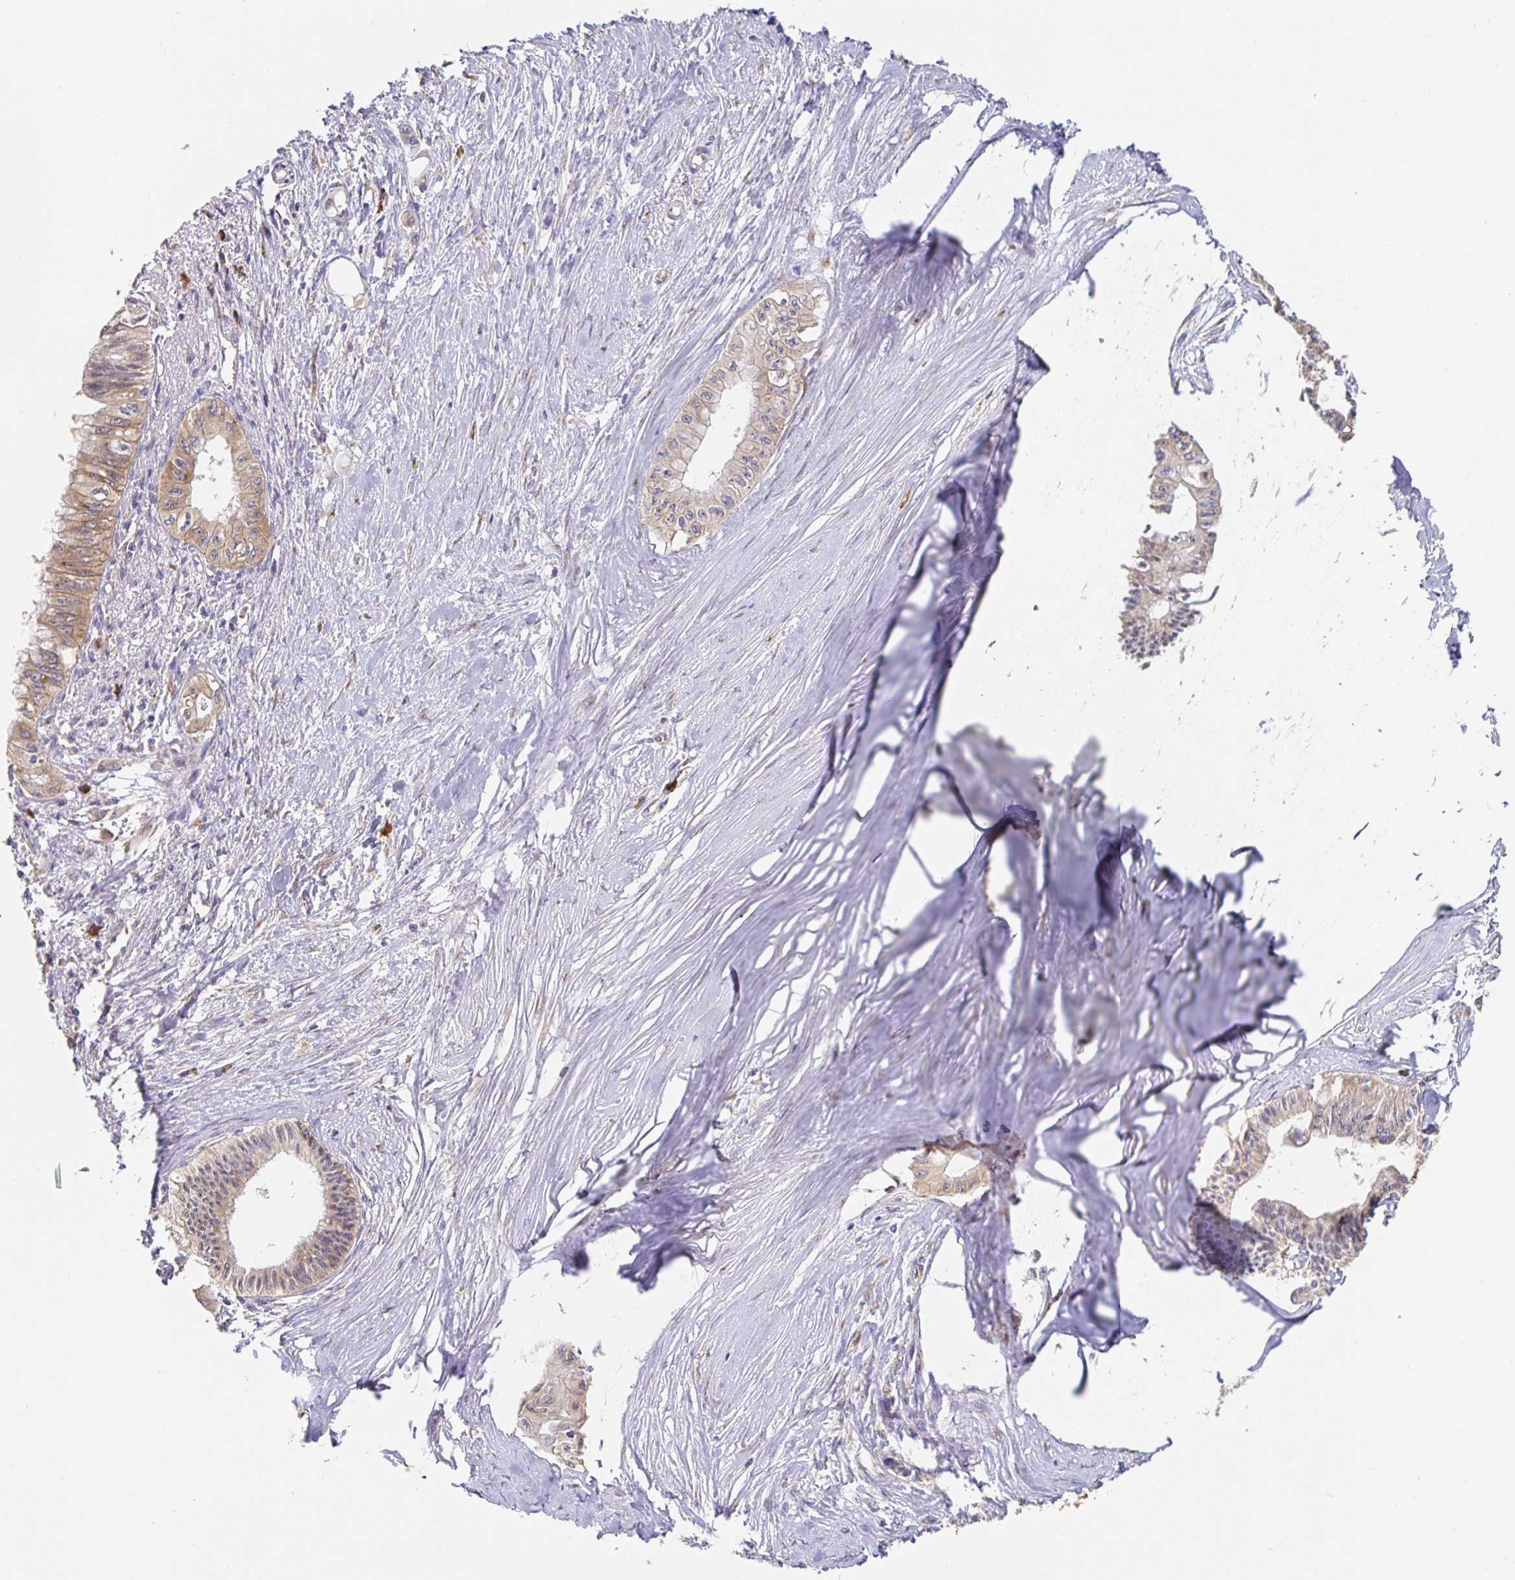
{"staining": {"intensity": "weak", "quantity": ">75%", "location": "cytoplasmic/membranous"}, "tissue": "pancreatic cancer", "cell_type": "Tumor cells", "image_type": "cancer", "snomed": [{"axis": "morphology", "description": "Adenocarcinoma, NOS"}, {"axis": "topography", "description": "Pancreas"}], "caption": "Immunohistochemistry (DAB (3,3'-diaminobenzidine)) staining of pancreatic adenocarcinoma displays weak cytoplasmic/membranous protein expression in approximately >75% of tumor cells.", "gene": "PDPK1", "patient": {"sex": "male", "age": 71}}